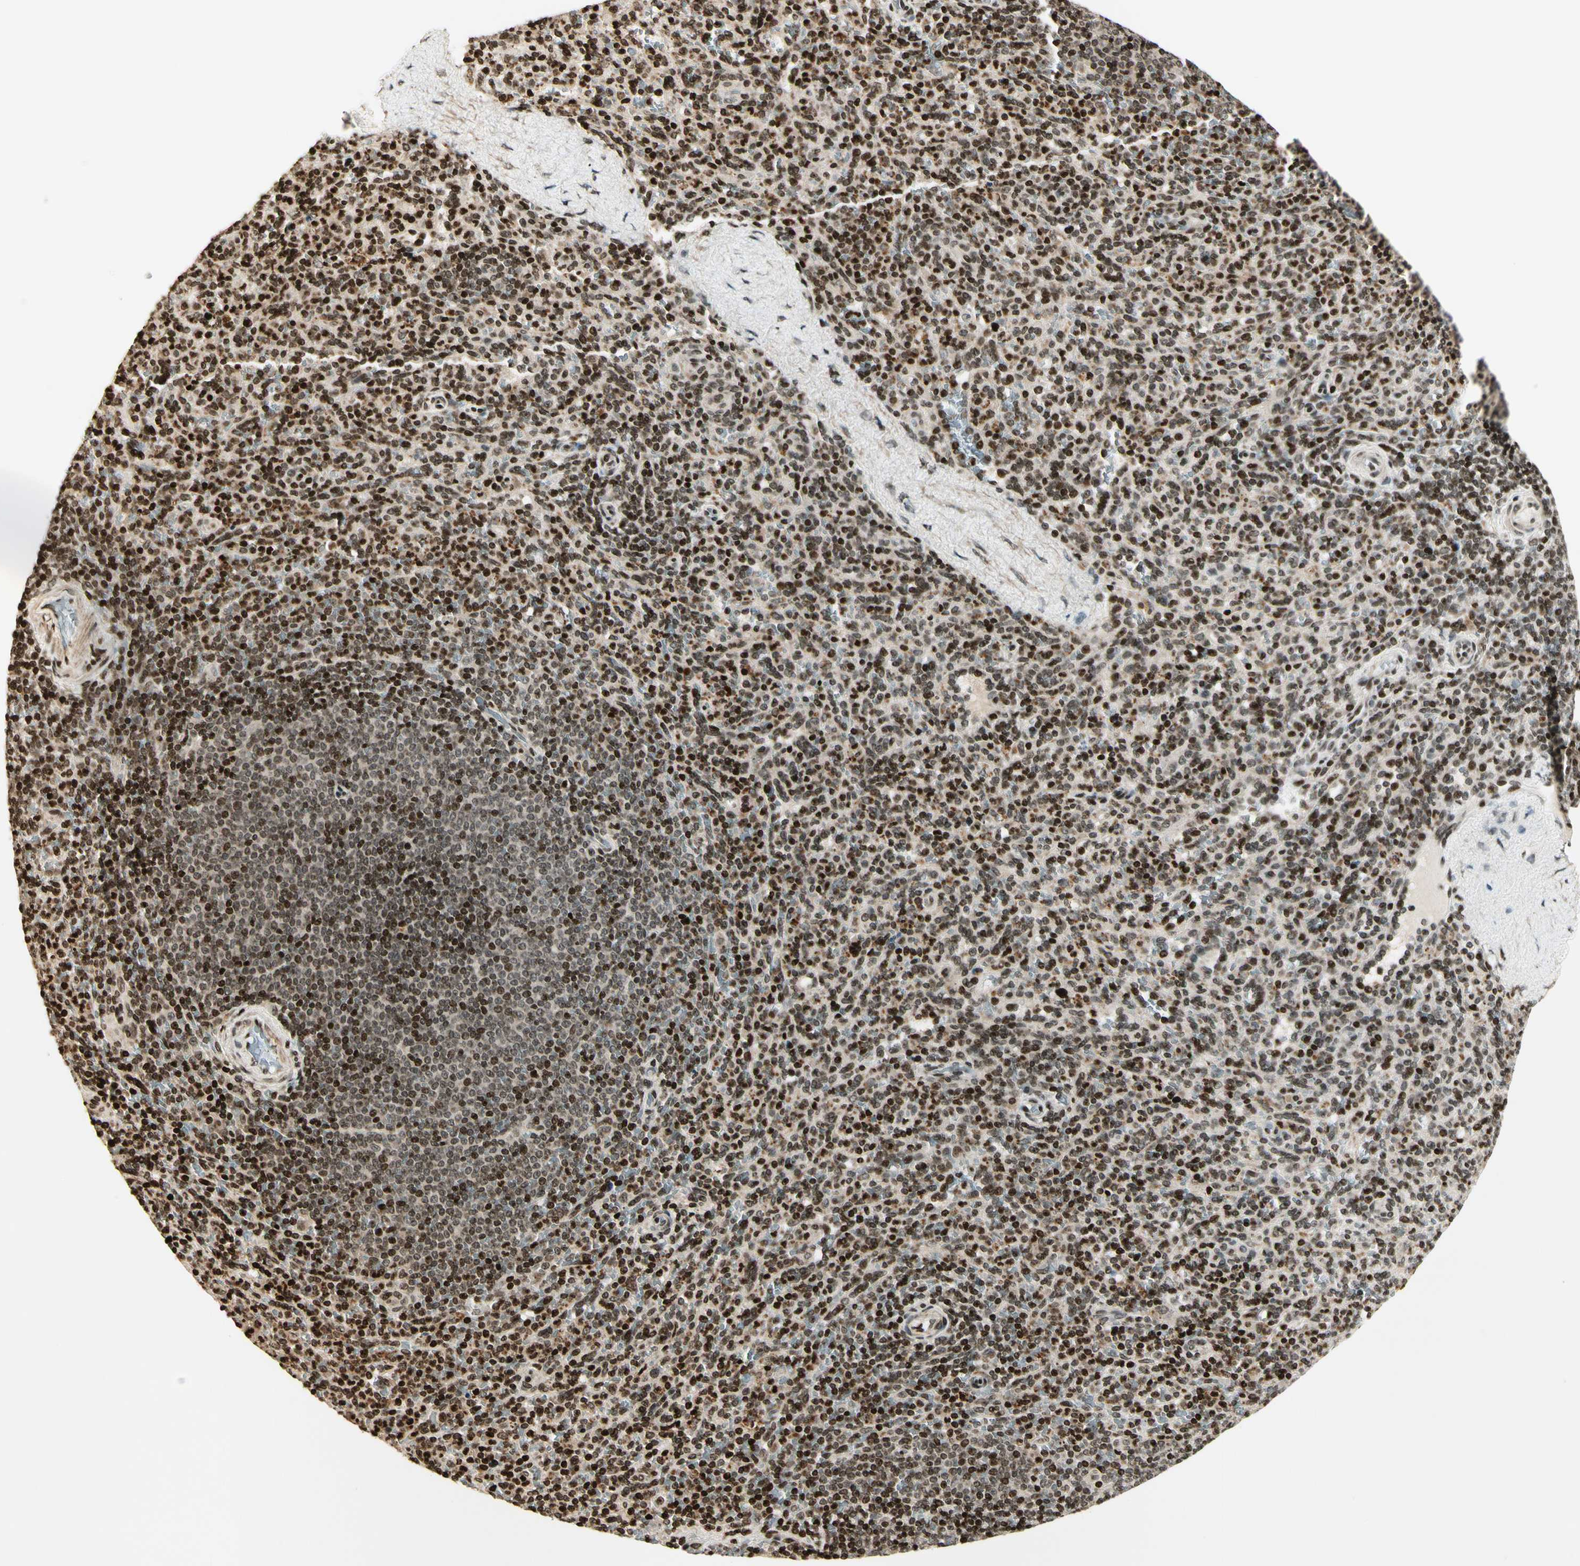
{"staining": {"intensity": "strong", "quantity": ">75%", "location": "nuclear"}, "tissue": "spleen", "cell_type": "Cells in red pulp", "image_type": "normal", "snomed": [{"axis": "morphology", "description": "Normal tissue, NOS"}, {"axis": "topography", "description": "Spleen"}], "caption": "This photomicrograph exhibits normal spleen stained with immunohistochemistry (IHC) to label a protein in brown. The nuclear of cells in red pulp show strong positivity for the protein. Nuclei are counter-stained blue.", "gene": "TSHZ3", "patient": {"sex": "male", "age": 36}}